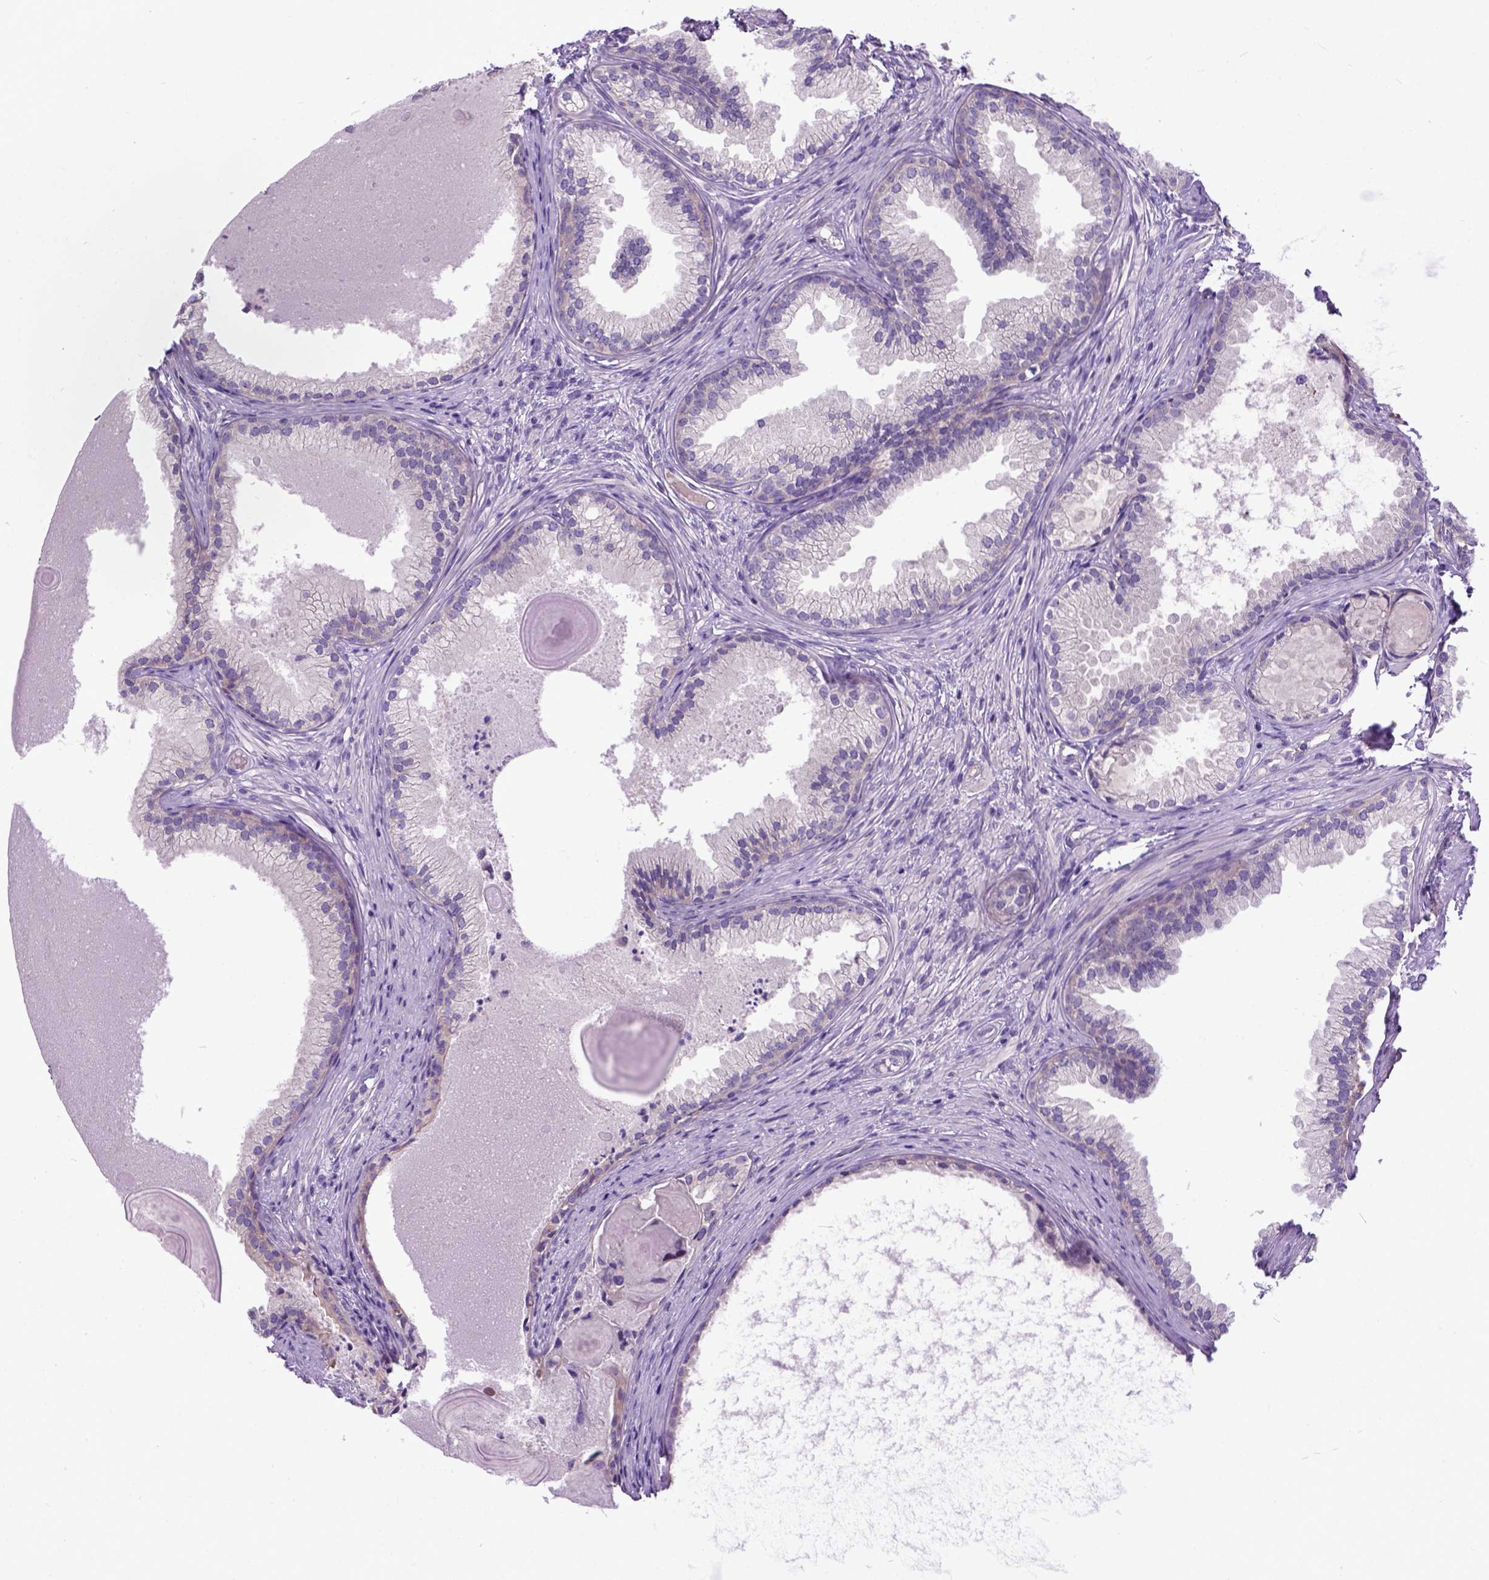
{"staining": {"intensity": "negative", "quantity": "none", "location": "none"}, "tissue": "prostate cancer", "cell_type": "Tumor cells", "image_type": "cancer", "snomed": [{"axis": "morphology", "description": "Adenocarcinoma, High grade"}, {"axis": "topography", "description": "Prostate"}], "caption": "Prostate adenocarcinoma (high-grade) was stained to show a protein in brown. There is no significant expression in tumor cells. (Immunohistochemistry (ihc), brightfield microscopy, high magnification).", "gene": "NEK5", "patient": {"sex": "male", "age": 83}}